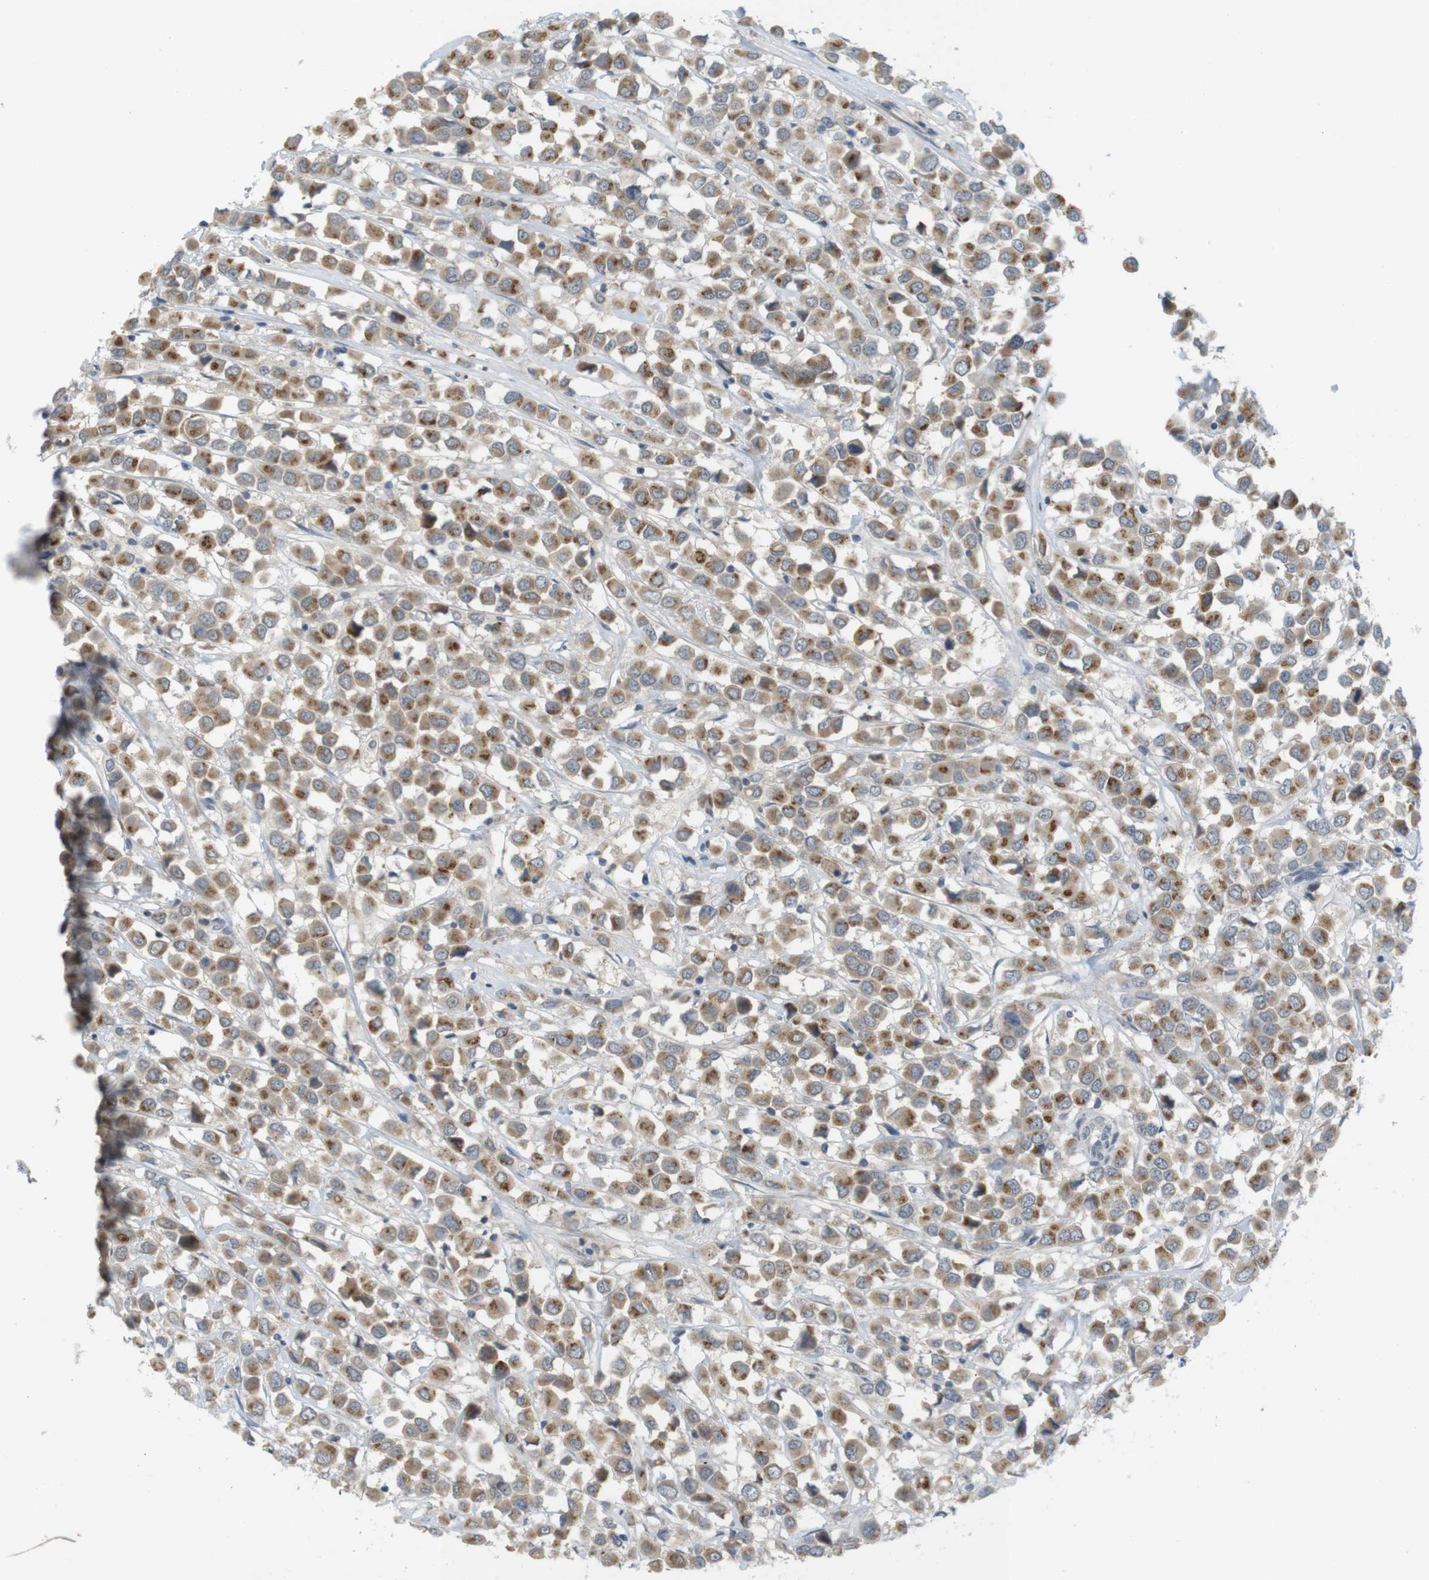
{"staining": {"intensity": "moderate", "quantity": ">75%", "location": "cytoplasmic/membranous"}, "tissue": "breast cancer", "cell_type": "Tumor cells", "image_type": "cancer", "snomed": [{"axis": "morphology", "description": "Duct carcinoma"}, {"axis": "topography", "description": "Breast"}], "caption": "Human breast cancer (infiltrating ductal carcinoma) stained for a protein (brown) displays moderate cytoplasmic/membranous positive expression in approximately >75% of tumor cells.", "gene": "YIPF3", "patient": {"sex": "female", "age": 61}}